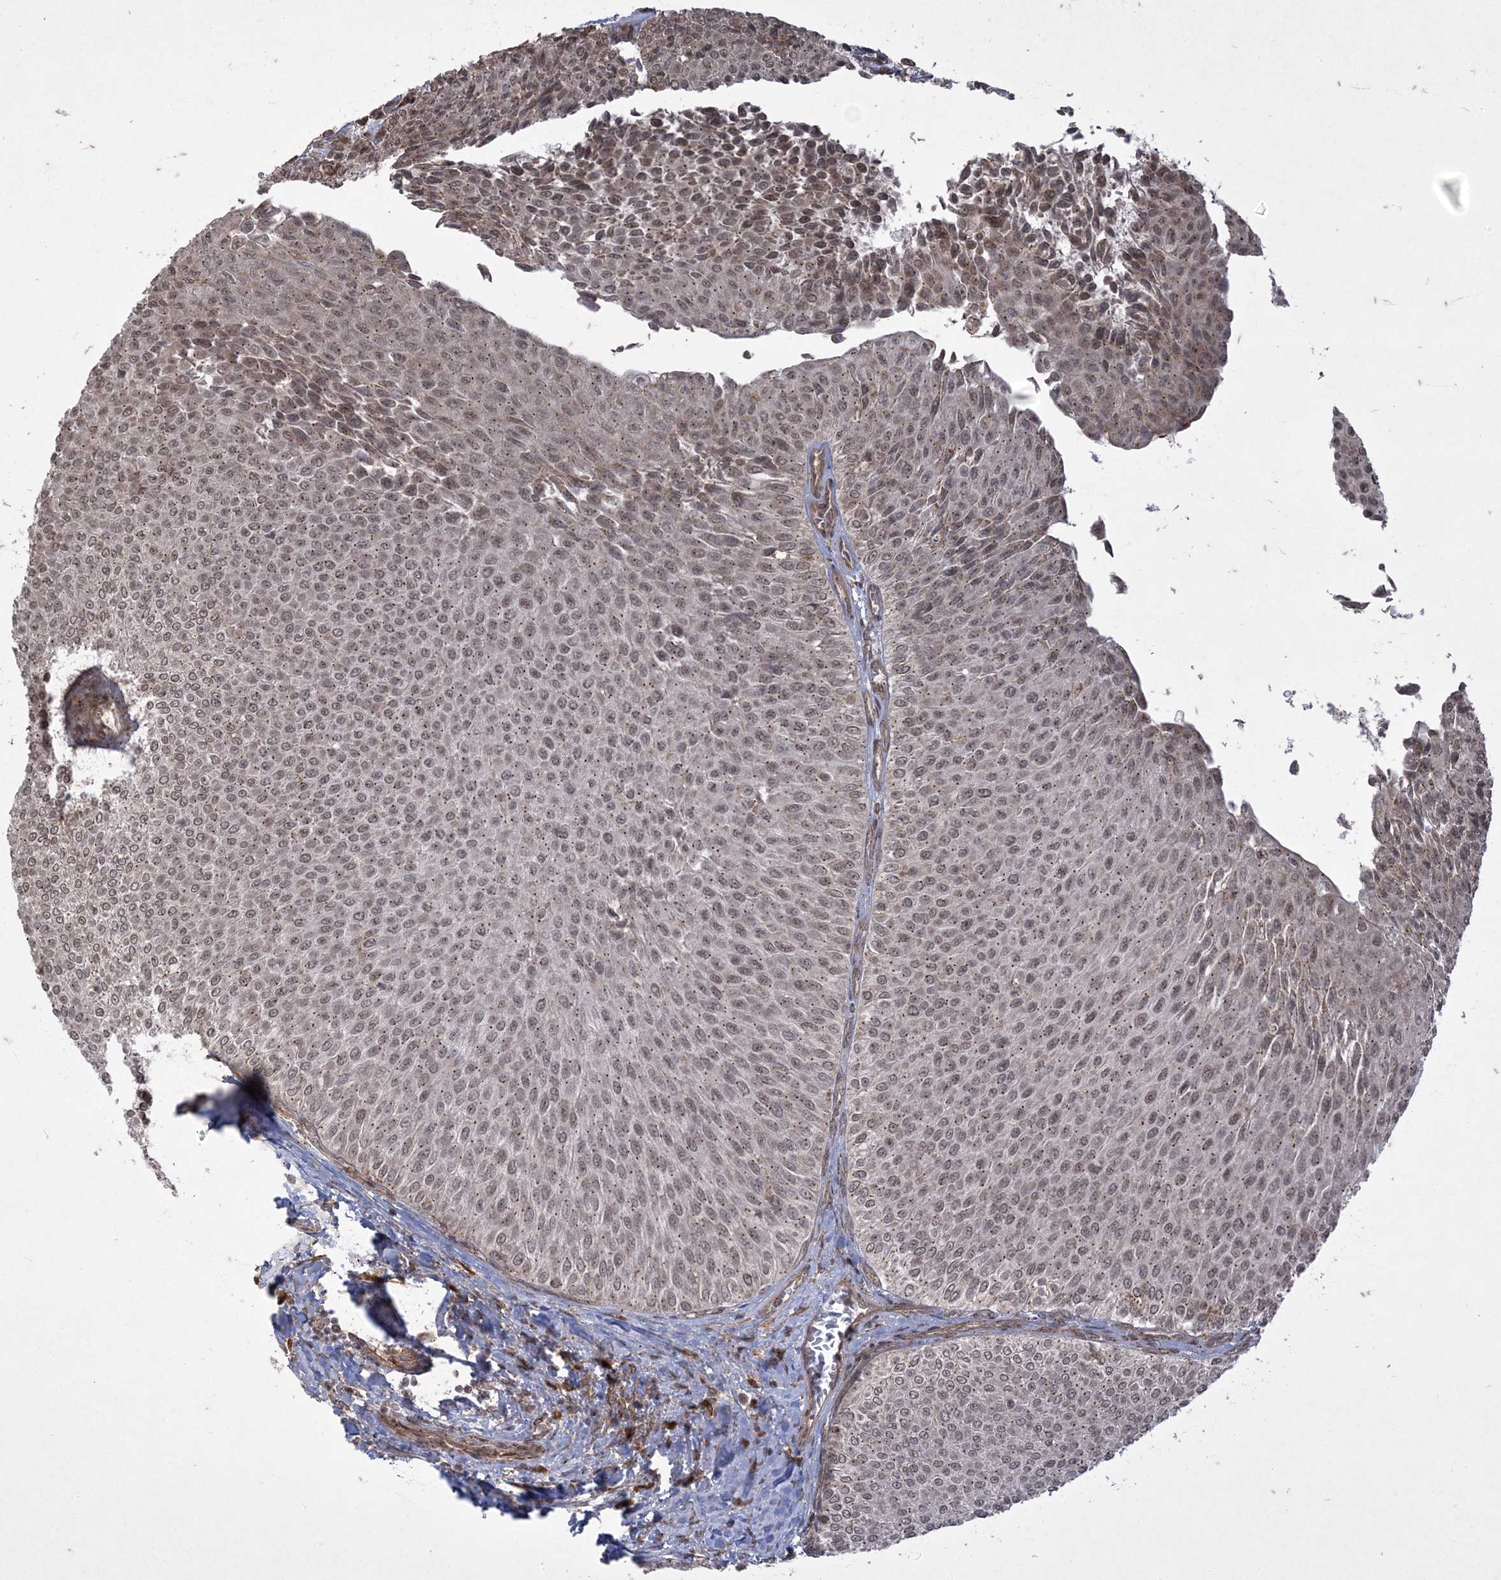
{"staining": {"intensity": "weak", "quantity": ">75%", "location": "cytoplasmic/membranous,nuclear"}, "tissue": "urothelial cancer", "cell_type": "Tumor cells", "image_type": "cancer", "snomed": [{"axis": "morphology", "description": "Urothelial carcinoma, Low grade"}, {"axis": "topography", "description": "Urinary bladder"}], "caption": "An immunohistochemistry (IHC) histopathology image of neoplastic tissue is shown. Protein staining in brown highlights weak cytoplasmic/membranous and nuclear positivity in urothelial cancer within tumor cells.", "gene": "RRAS", "patient": {"sex": "male", "age": 78}}